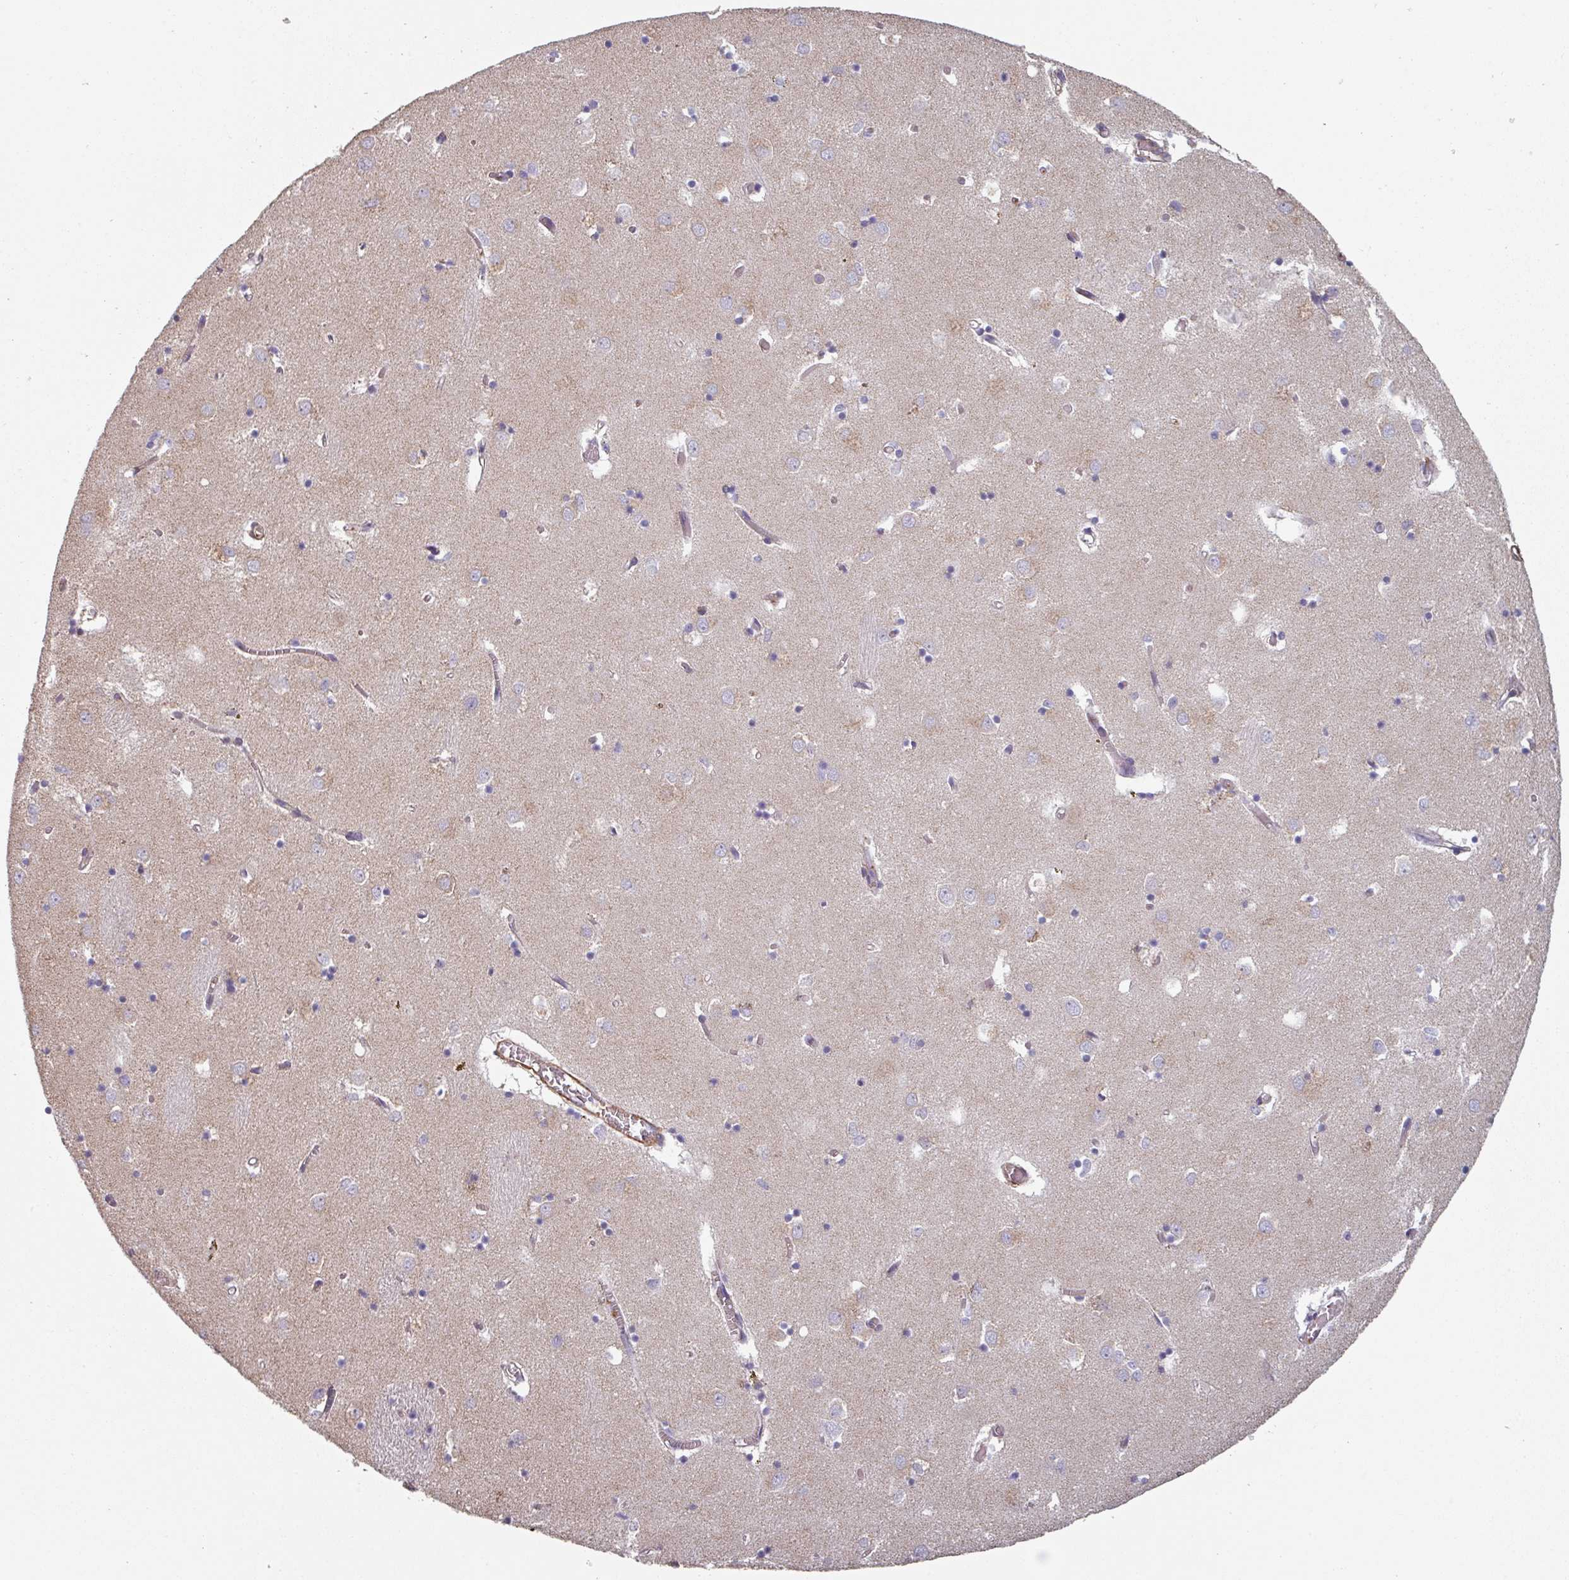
{"staining": {"intensity": "negative", "quantity": "none", "location": "none"}, "tissue": "caudate", "cell_type": "Glial cells", "image_type": "normal", "snomed": [{"axis": "morphology", "description": "Normal tissue, NOS"}, {"axis": "topography", "description": "Lateral ventricle wall"}], "caption": "Immunohistochemistry photomicrograph of normal caudate stained for a protein (brown), which shows no expression in glial cells. The staining was performed using DAB to visualize the protein expression in brown, while the nuclei were stained in blue with hematoxylin (Magnification: 20x).", "gene": "GSTA1", "patient": {"sex": "male", "age": 70}}